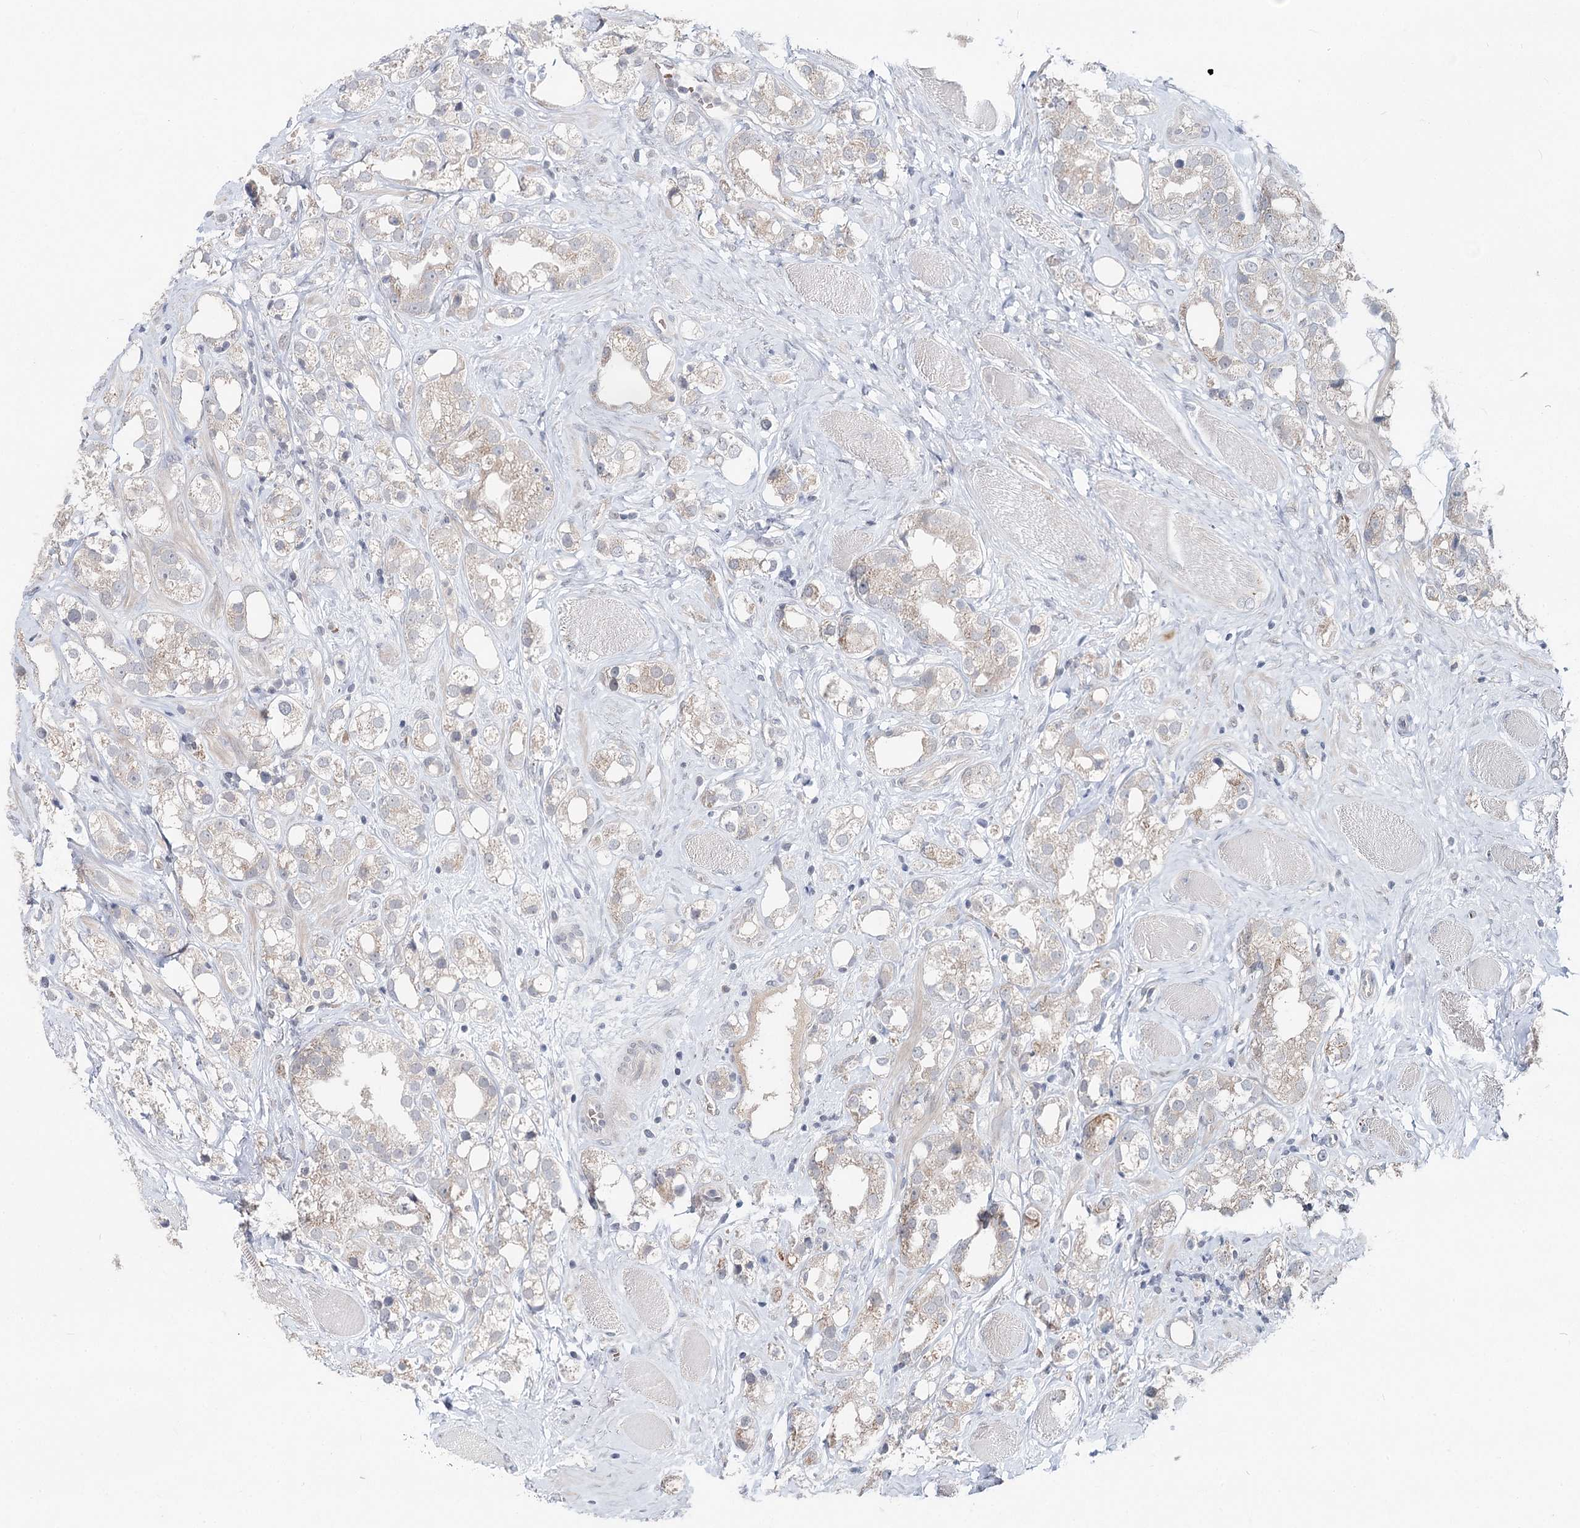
{"staining": {"intensity": "negative", "quantity": "none", "location": "none"}, "tissue": "prostate cancer", "cell_type": "Tumor cells", "image_type": "cancer", "snomed": [{"axis": "morphology", "description": "Adenocarcinoma, NOS"}, {"axis": "topography", "description": "Prostate"}], "caption": "This is an immunohistochemistry image of prostate cancer. There is no positivity in tumor cells.", "gene": "FBXO7", "patient": {"sex": "male", "age": 79}}